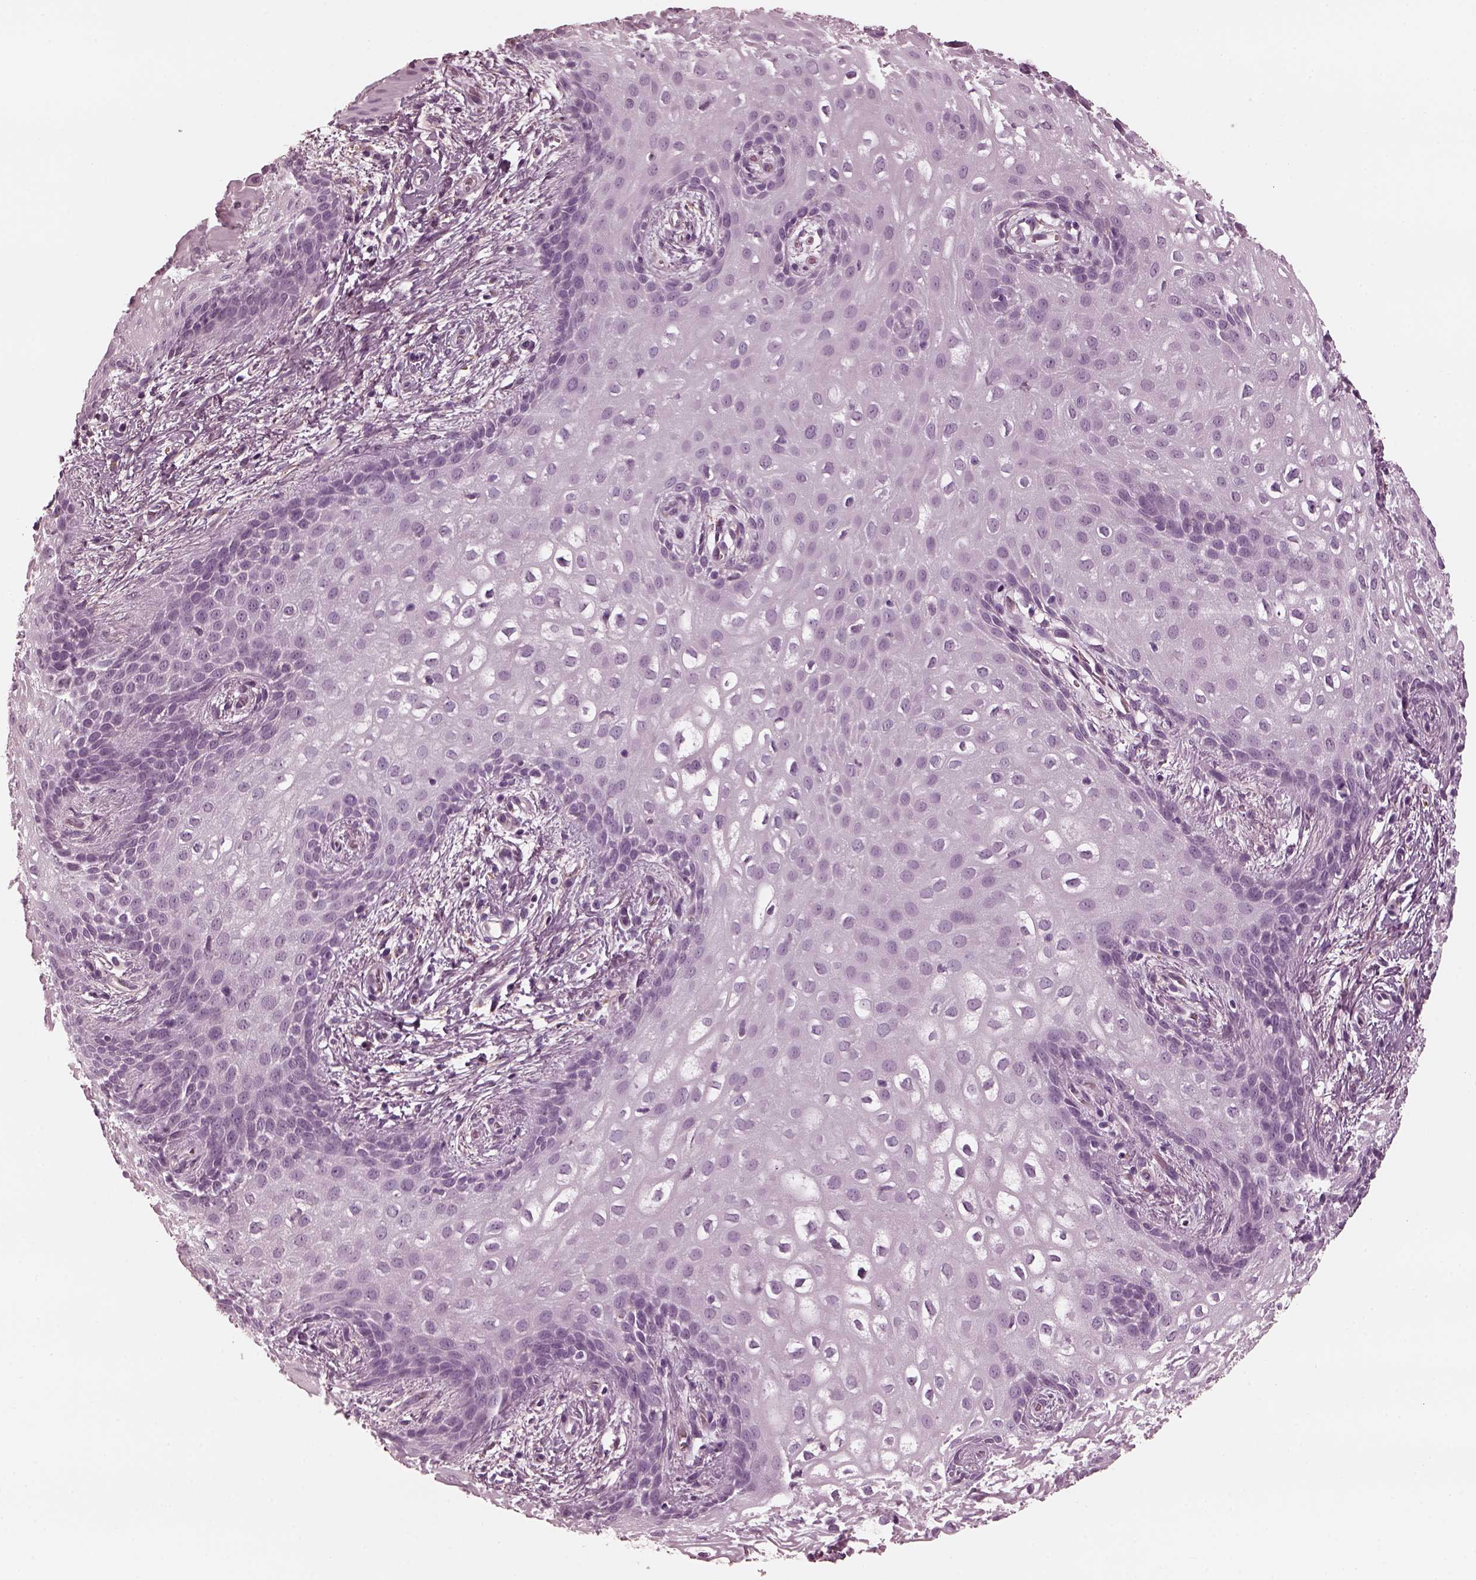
{"staining": {"intensity": "negative", "quantity": "none", "location": "none"}, "tissue": "skin", "cell_type": "Epidermal cells", "image_type": "normal", "snomed": [{"axis": "morphology", "description": "Normal tissue, NOS"}, {"axis": "topography", "description": "Anal"}], "caption": "High magnification brightfield microscopy of normal skin stained with DAB (brown) and counterstained with hematoxylin (blue): epidermal cells show no significant expression.", "gene": "CGA", "patient": {"sex": "female", "age": 46}}